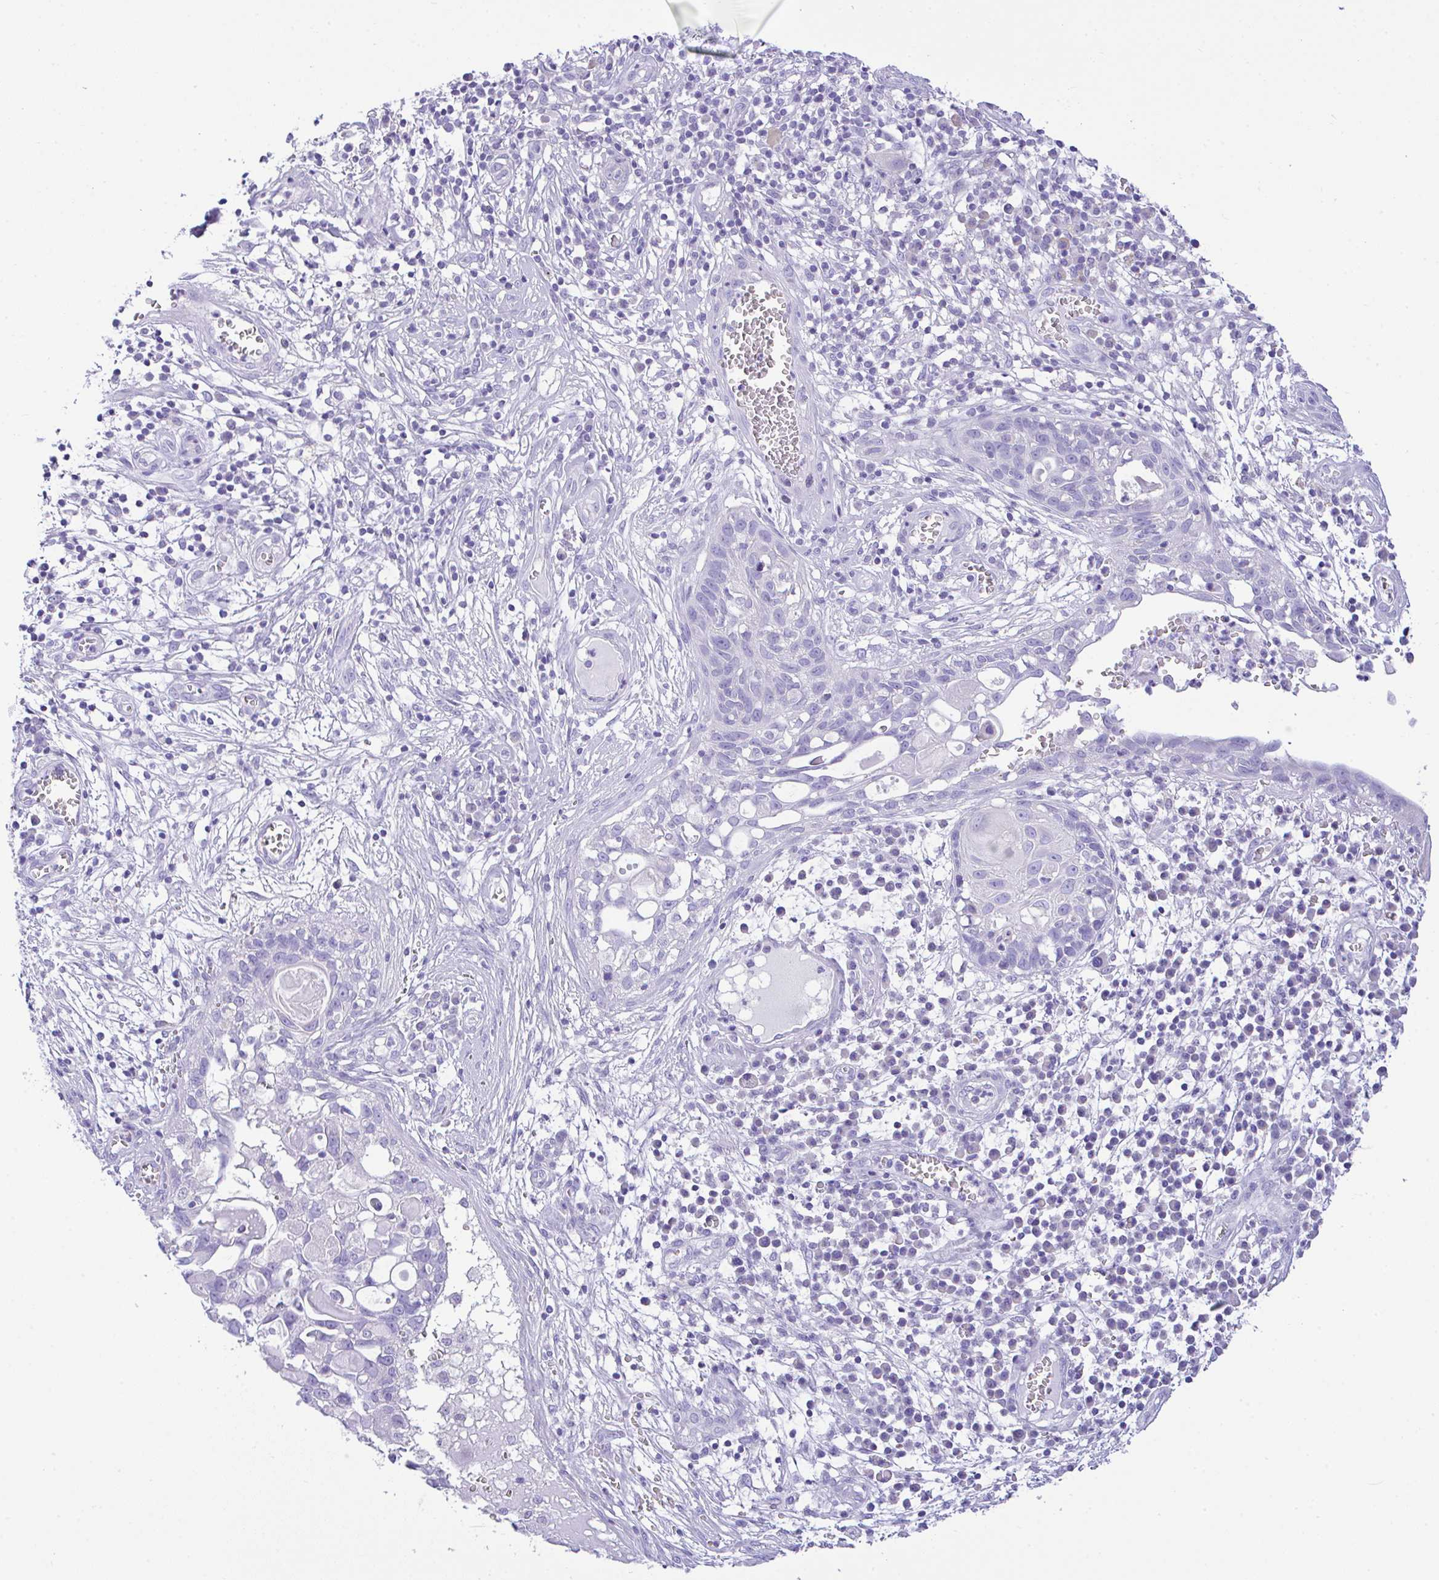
{"staining": {"intensity": "negative", "quantity": "none", "location": "none"}, "tissue": "skin cancer", "cell_type": "Tumor cells", "image_type": "cancer", "snomed": [{"axis": "morphology", "description": "Squamous cell carcinoma, NOS"}, {"axis": "topography", "description": "Skin"}, {"axis": "topography", "description": "Vulva"}], "caption": "Immunohistochemistry histopathology image of neoplastic tissue: human skin cancer stained with DAB (3,3'-diaminobenzidine) exhibits no significant protein staining in tumor cells.", "gene": "NLRP8", "patient": {"sex": "female", "age": 83}}